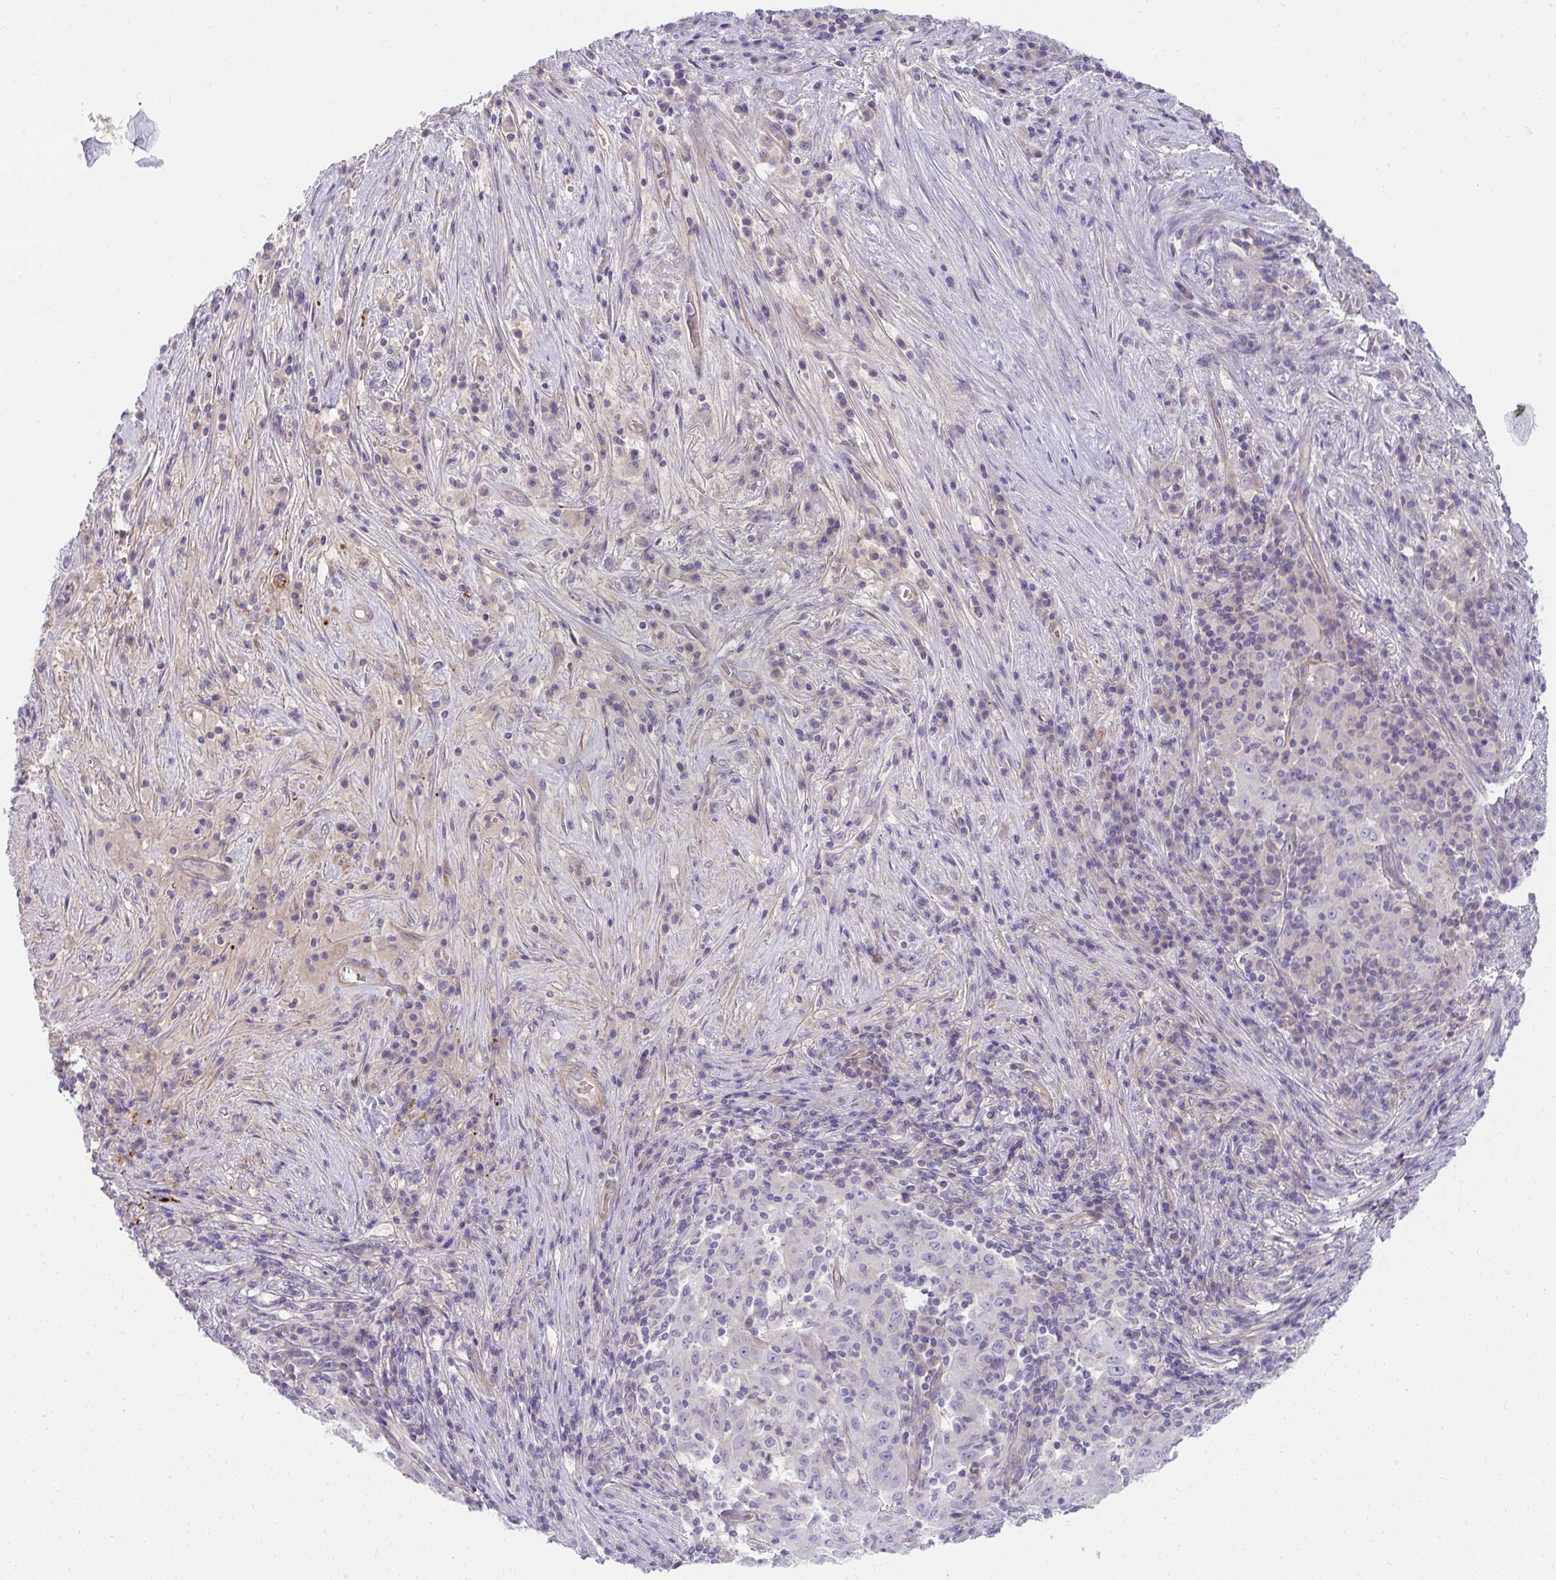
{"staining": {"intensity": "negative", "quantity": "none", "location": "none"}, "tissue": "pancreatic cancer", "cell_type": "Tumor cells", "image_type": "cancer", "snomed": [{"axis": "morphology", "description": "Adenocarcinoma, NOS"}, {"axis": "topography", "description": "Pancreas"}], "caption": "This micrograph is of pancreatic cancer (adenocarcinoma) stained with IHC to label a protein in brown with the nuclei are counter-stained blue. There is no positivity in tumor cells. (Brightfield microscopy of DAB immunohistochemistry (IHC) at high magnification).", "gene": "LRRC36", "patient": {"sex": "male", "age": 63}}